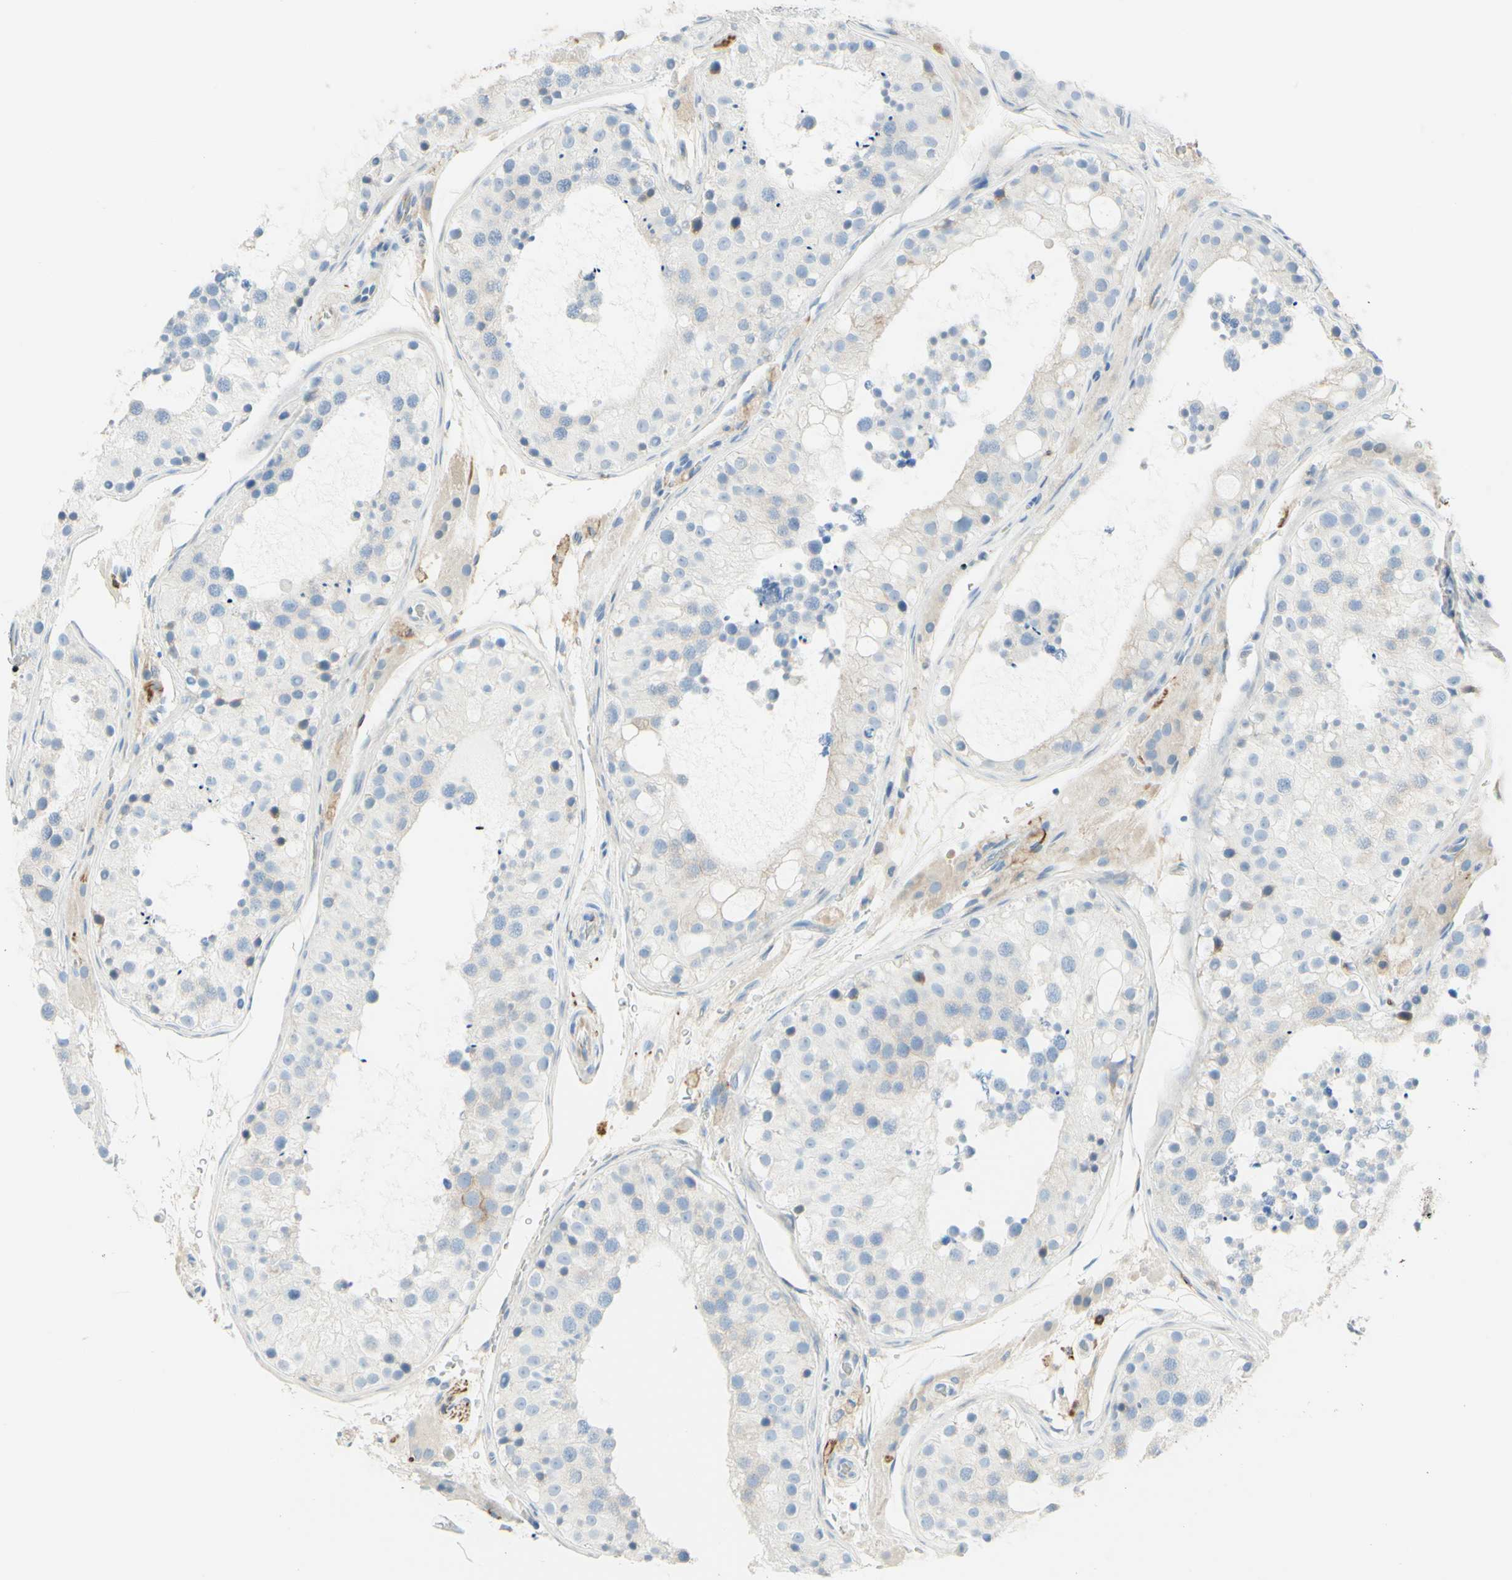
{"staining": {"intensity": "weak", "quantity": "<25%", "location": "cytoplasmic/membranous"}, "tissue": "testis", "cell_type": "Cells in seminiferous ducts", "image_type": "normal", "snomed": [{"axis": "morphology", "description": "Normal tissue, NOS"}, {"axis": "topography", "description": "Testis"}], "caption": "A high-resolution micrograph shows IHC staining of unremarkable testis, which demonstrates no significant positivity in cells in seminiferous ducts.", "gene": "ALCAM", "patient": {"sex": "male", "age": 26}}